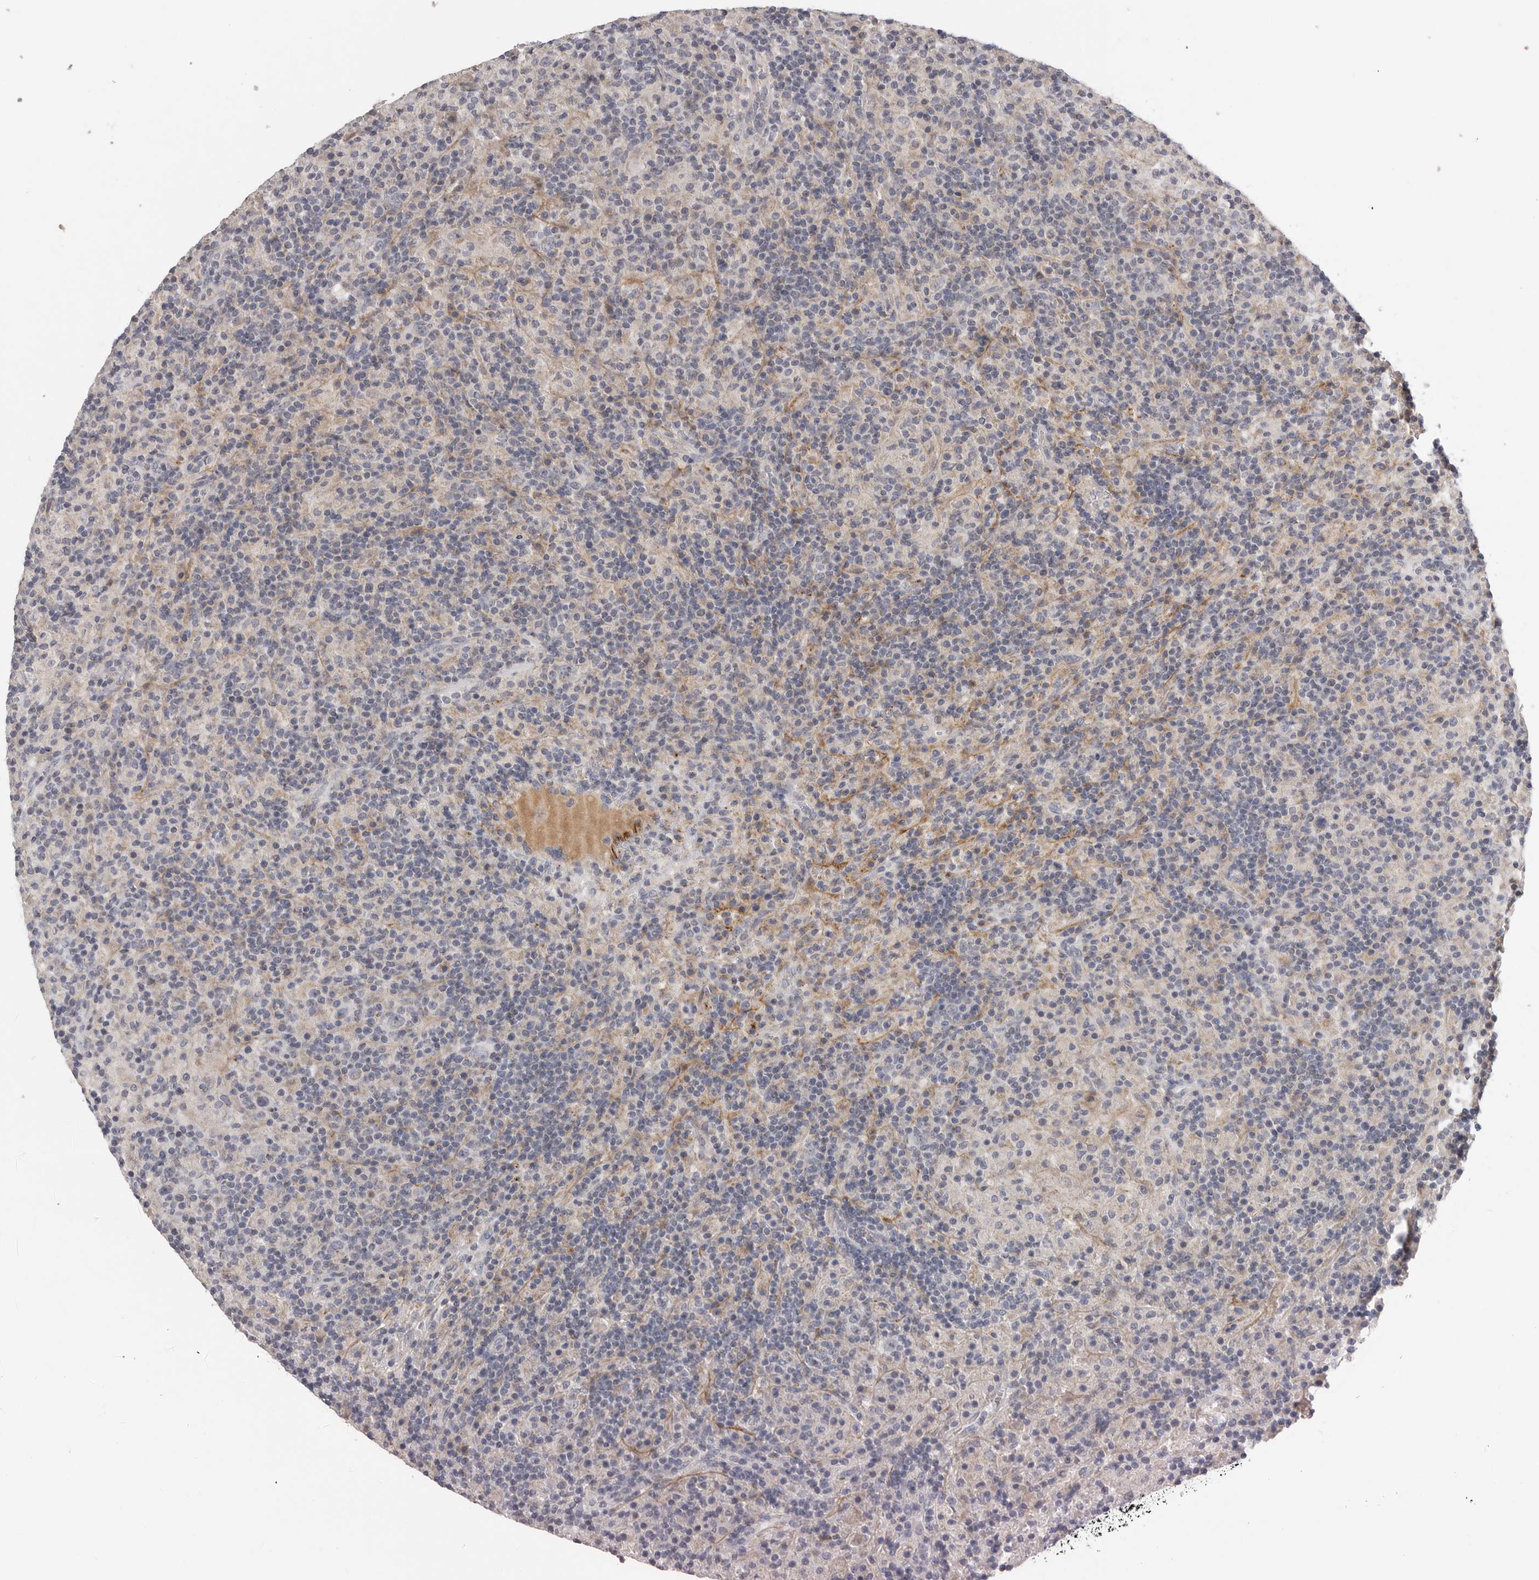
{"staining": {"intensity": "weak", "quantity": "25%-75%", "location": "cytoplasmic/membranous"}, "tissue": "lymphoma", "cell_type": "Tumor cells", "image_type": "cancer", "snomed": [{"axis": "morphology", "description": "Hodgkin's disease, NOS"}, {"axis": "topography", "description": "Lymph node"}], "caption": "The image displays staining of Hodgkin's disease, revealing weak cytoplasmic/membranous protein staining (brown color) within tumor cells. The staining was performed using DAB, with brown indicating positive protein expression. Nuclei are stained blue with hematoxylin.", "gene": "SDC3", "patient": {"sex": "male", "age": 70}}